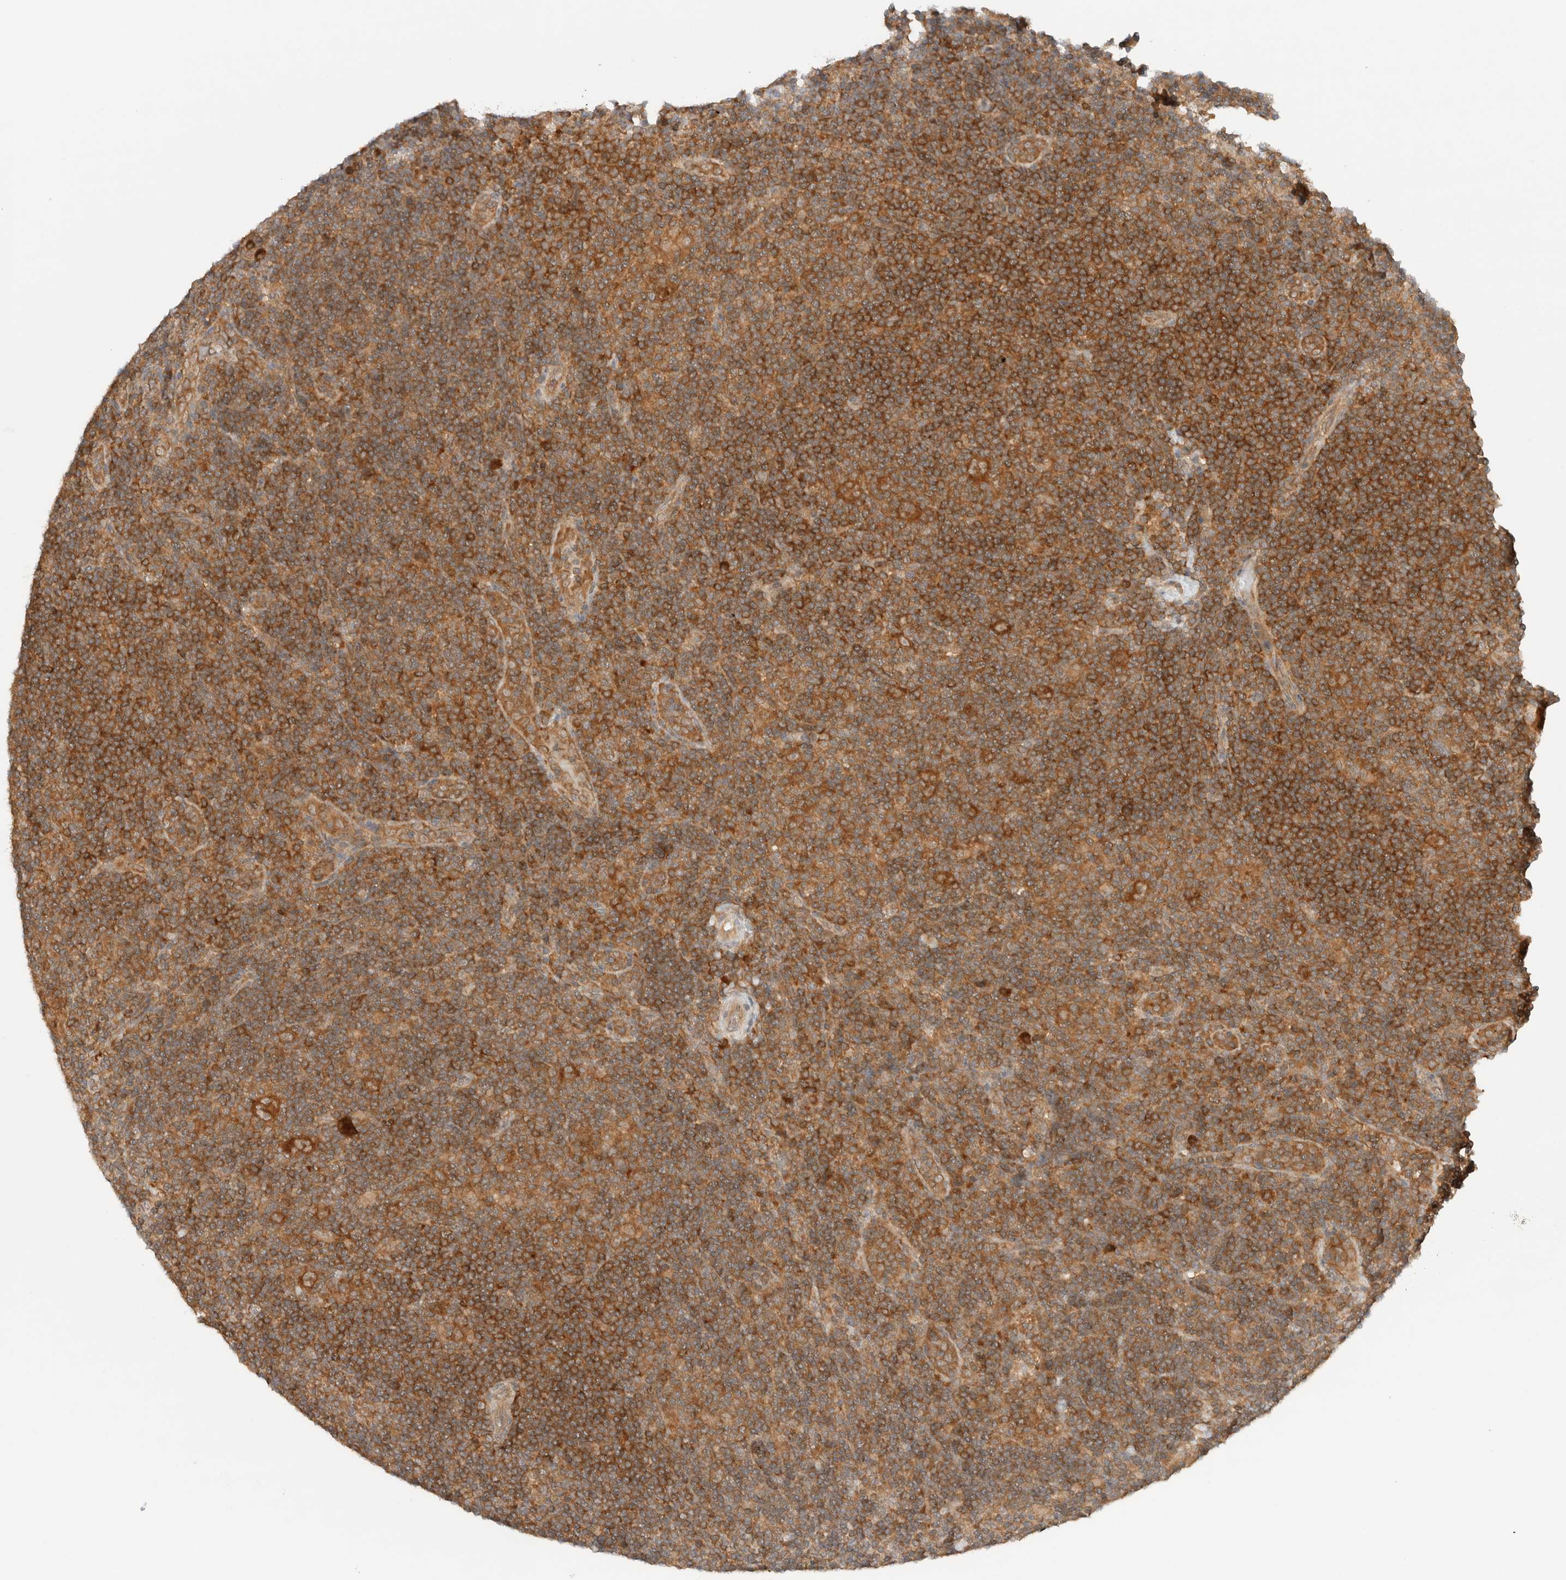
{"staining": {"intensity": "strong", "quantity": ">75%", "location": "cytoplasmic/membranous"}, "tissue": "lymphoma", "cell_type": "Tumor cells", "image_type": "cancer", "snomed": [{"axis": "morphology", "description": "Hodgkin's disease, NOS"}, {"axis": "topography", "description": "Lymph node"}], "caption": "This photomicrograph displays immunohistochemistry (IHC) staining of human Hodgkin's disease, with high strong cytoplasmic/membranous expression in about >75% of tumor cells.", "gene": "ARFGEF2", "patient": {"sex": "female", "age": 57}}